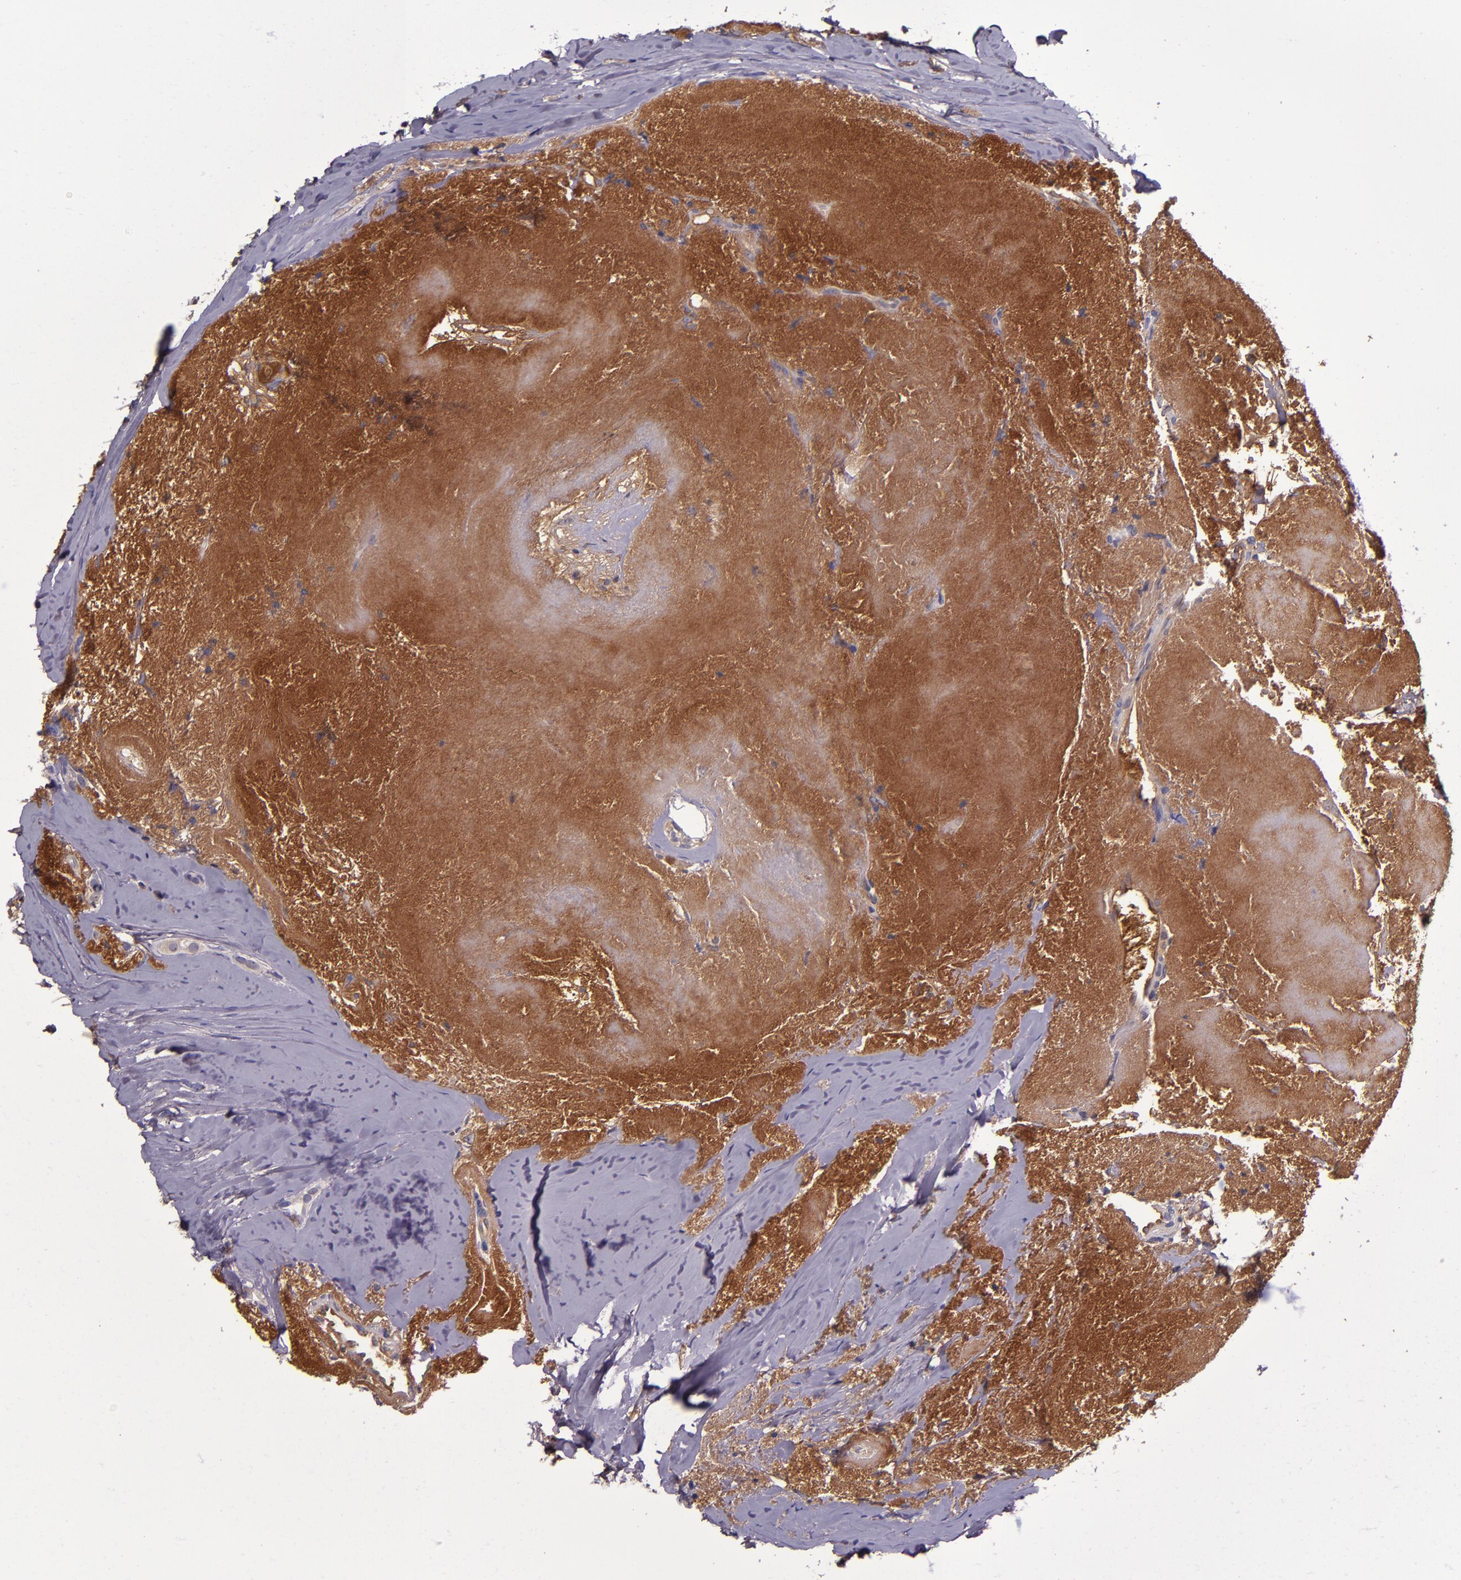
{"staining": {"intensity": "moderate", "quantity": "25%-75%", "location": "cytoplasmic/membranous"}, "tissue": "breast cancer", "cell_type": "Tumor cells", "image_type": "cancer", "snomed": [{"axis": "morphology", "description": "Duct carcinoma"}, {"axis": "topography", "description": "Breast"}], "caption": "IHC micrograph of human breast intraductal carcinoma stained for a protein (brown), which displays medium levels of moderate cytoplasmic/membranous positivity in approximately 25%-75% of tumor cells.", "gene": "CLEC3B", "patient": {"sex": "female", "age": 54}}